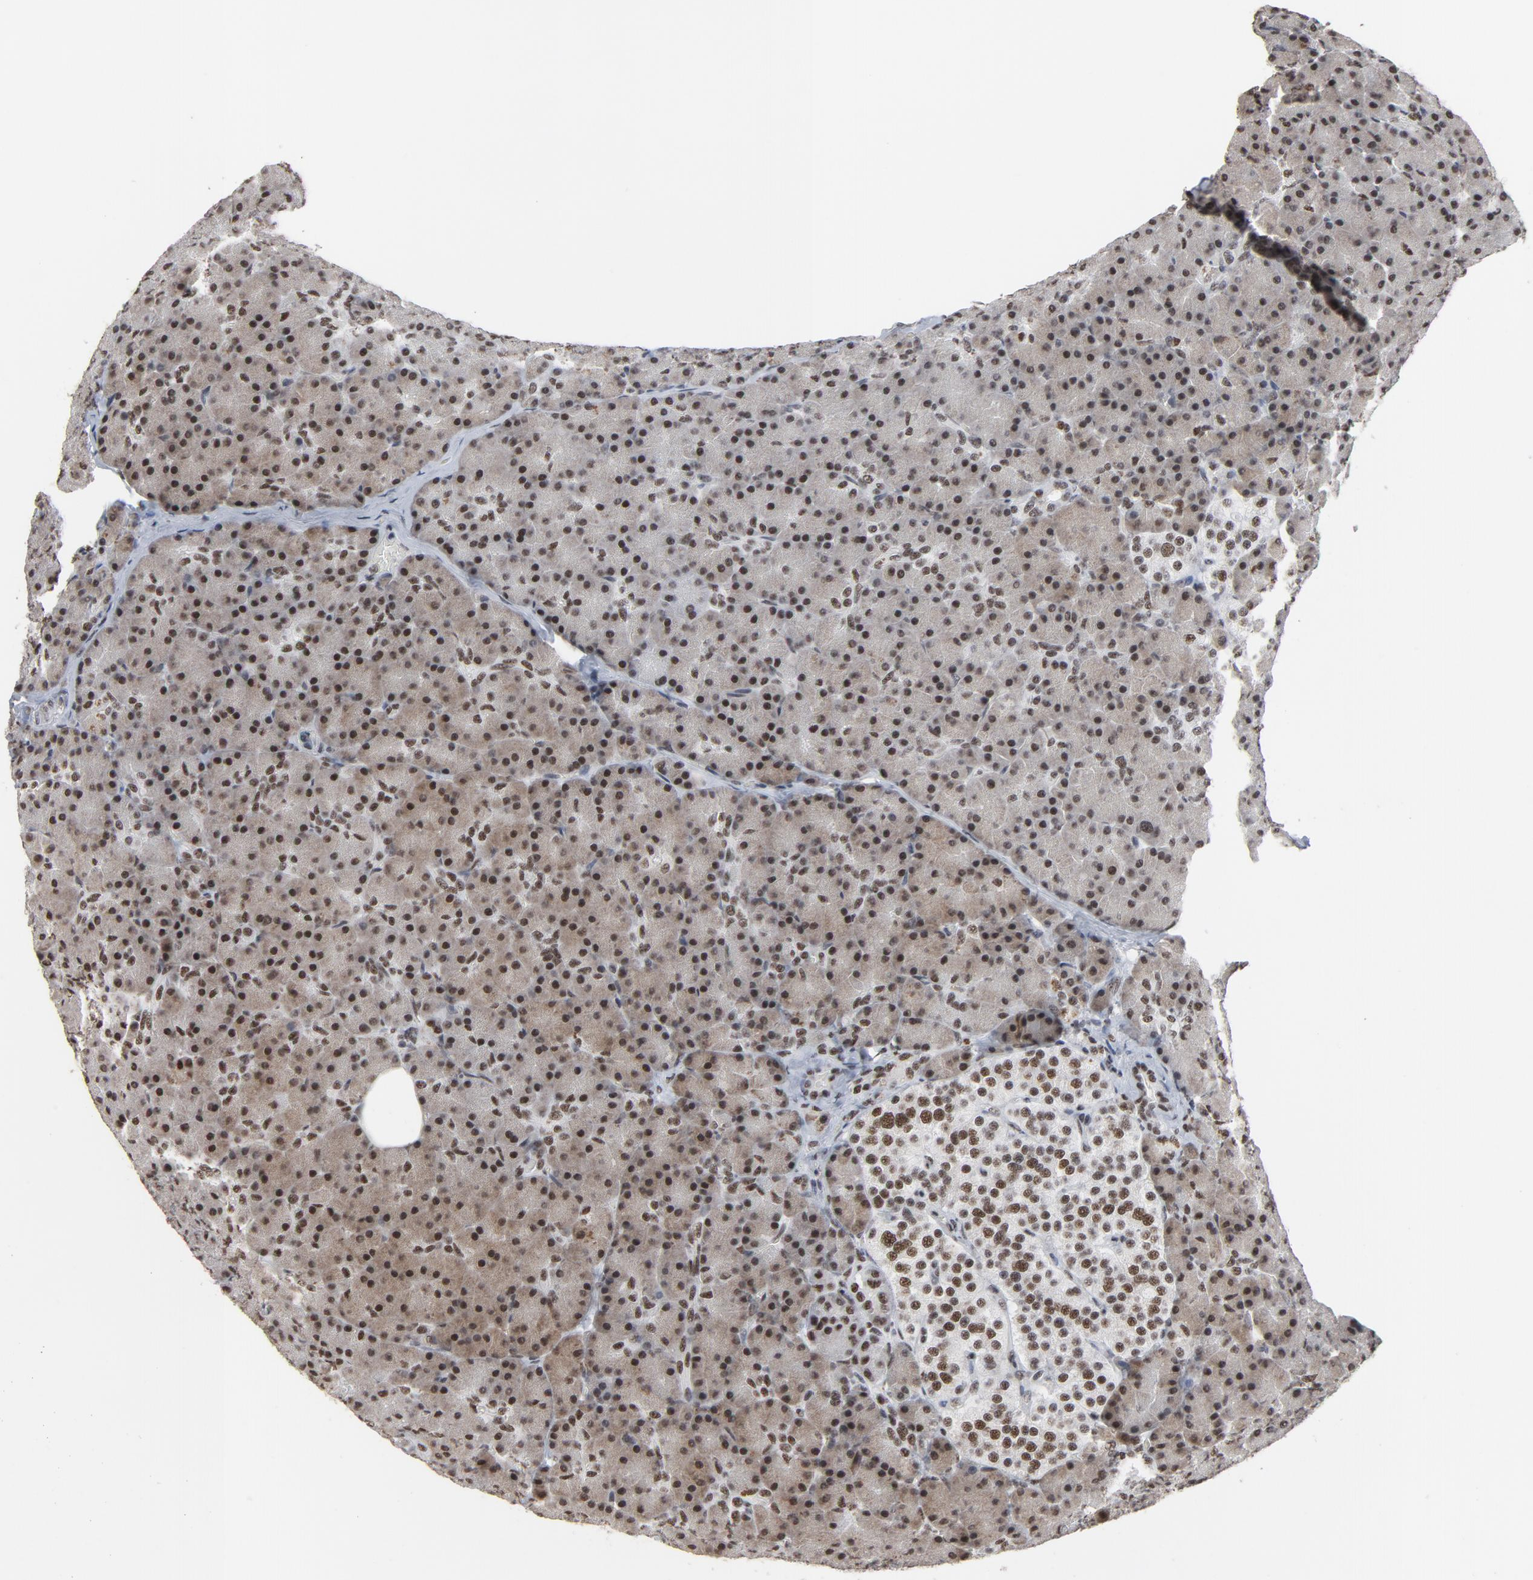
{"staining": {"intensity": "strong", "quantity": ">75%", "location": "cytoplasmic/membranous,nuclear"}, "tissue": "pancreas", "cell_type": "Exocrine glandular cells", "image_type": "normal", "snomed": [{"axis": "morphology", "description": "Normal tissue, NOS"}, {"axis": "topography", "description": "Pancreas"}], "caption": "High-power microscopy captured an immunohistochemistry histopathology image of normal pancreas, revealing strong cytoplasmic/membranous,nuclear positivity in about >75% of exocrine glandular cells. Nuclei are stained in blue.", "gene": "MRE11", "patient": {"sex": "female", "age": 43}}